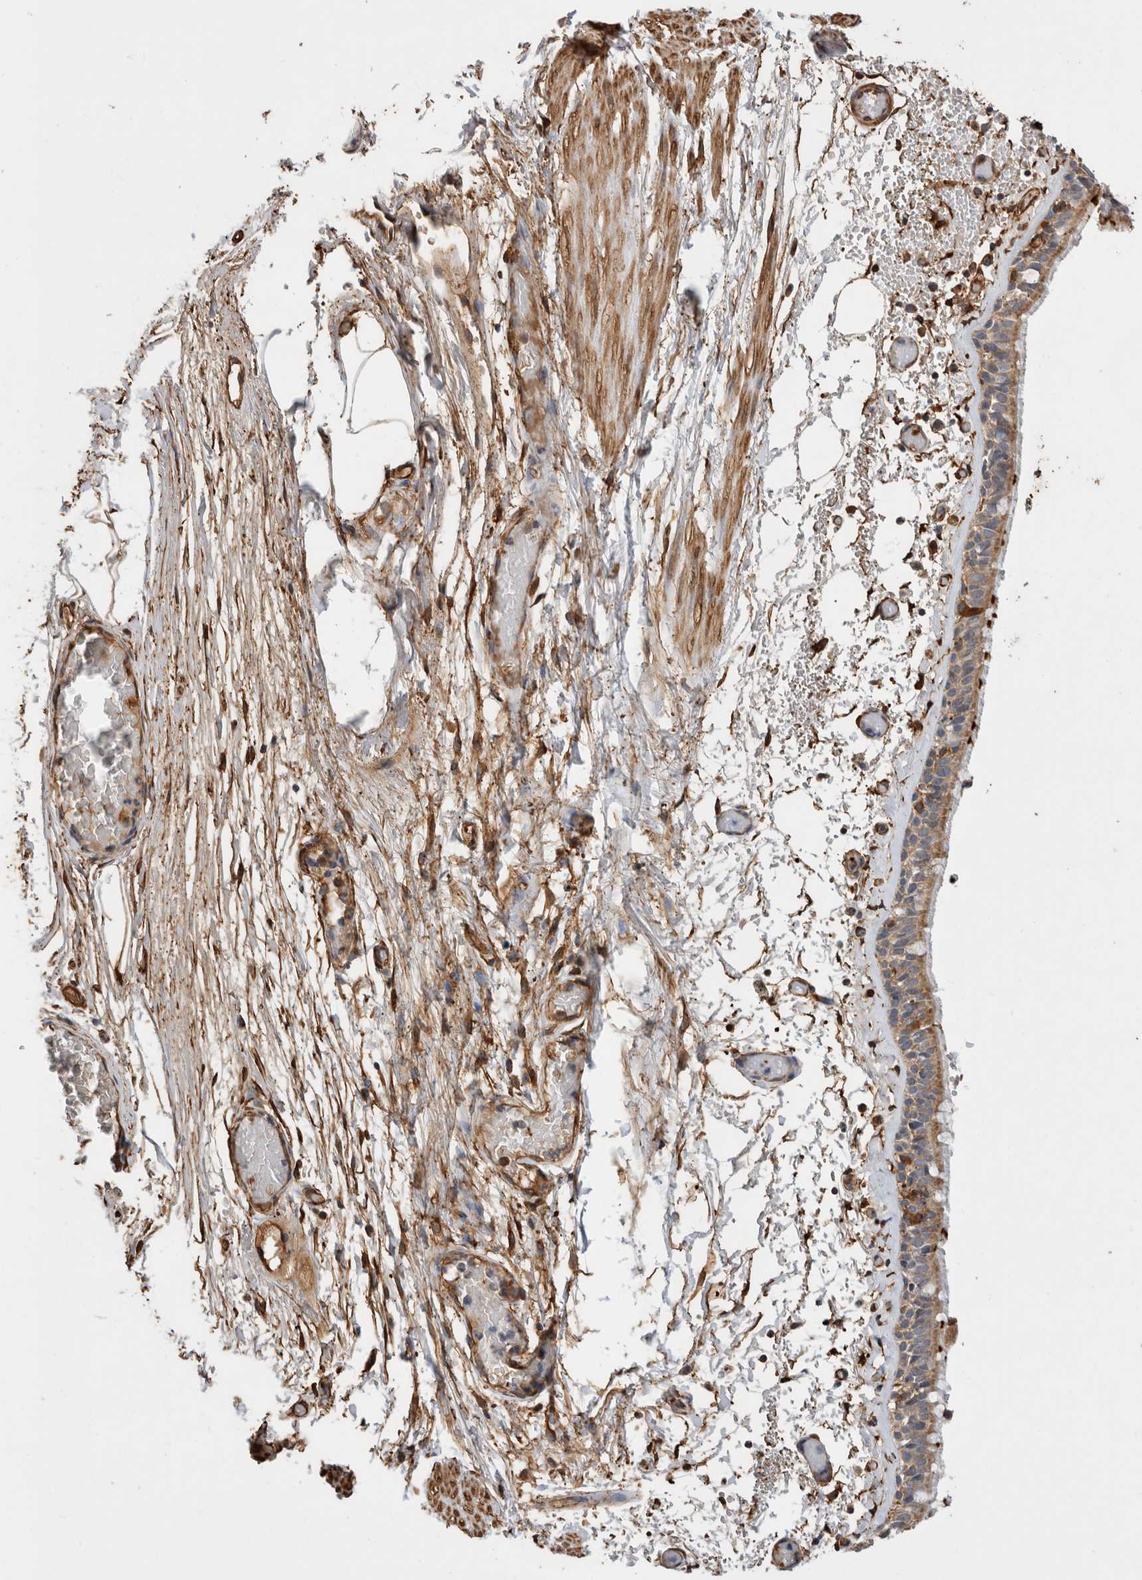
{"staining": {"intensity": "moderate", "quantity": ">75%", "location": "cytoplasmic/membranous"}, "tissue": "bronchus", "cell_type": "Respiratory epithelial cells", "image_type": "normal", "snomed": [{"axis": "morphology", "description": "Normal tissue, NOS"}, {"axis": "topography", "description": "Bronchus"}, {"axis": "topography", "description": "Lung"}], "caption": "This is a photomicrograph of IHC staining of unremarkable bronchus, which shows moderate expression in the cytoplasmic/membranous of respiratory epithelial cells.", "gene": "ZNF397", "patient": {"sex": "male", "age": 56}}